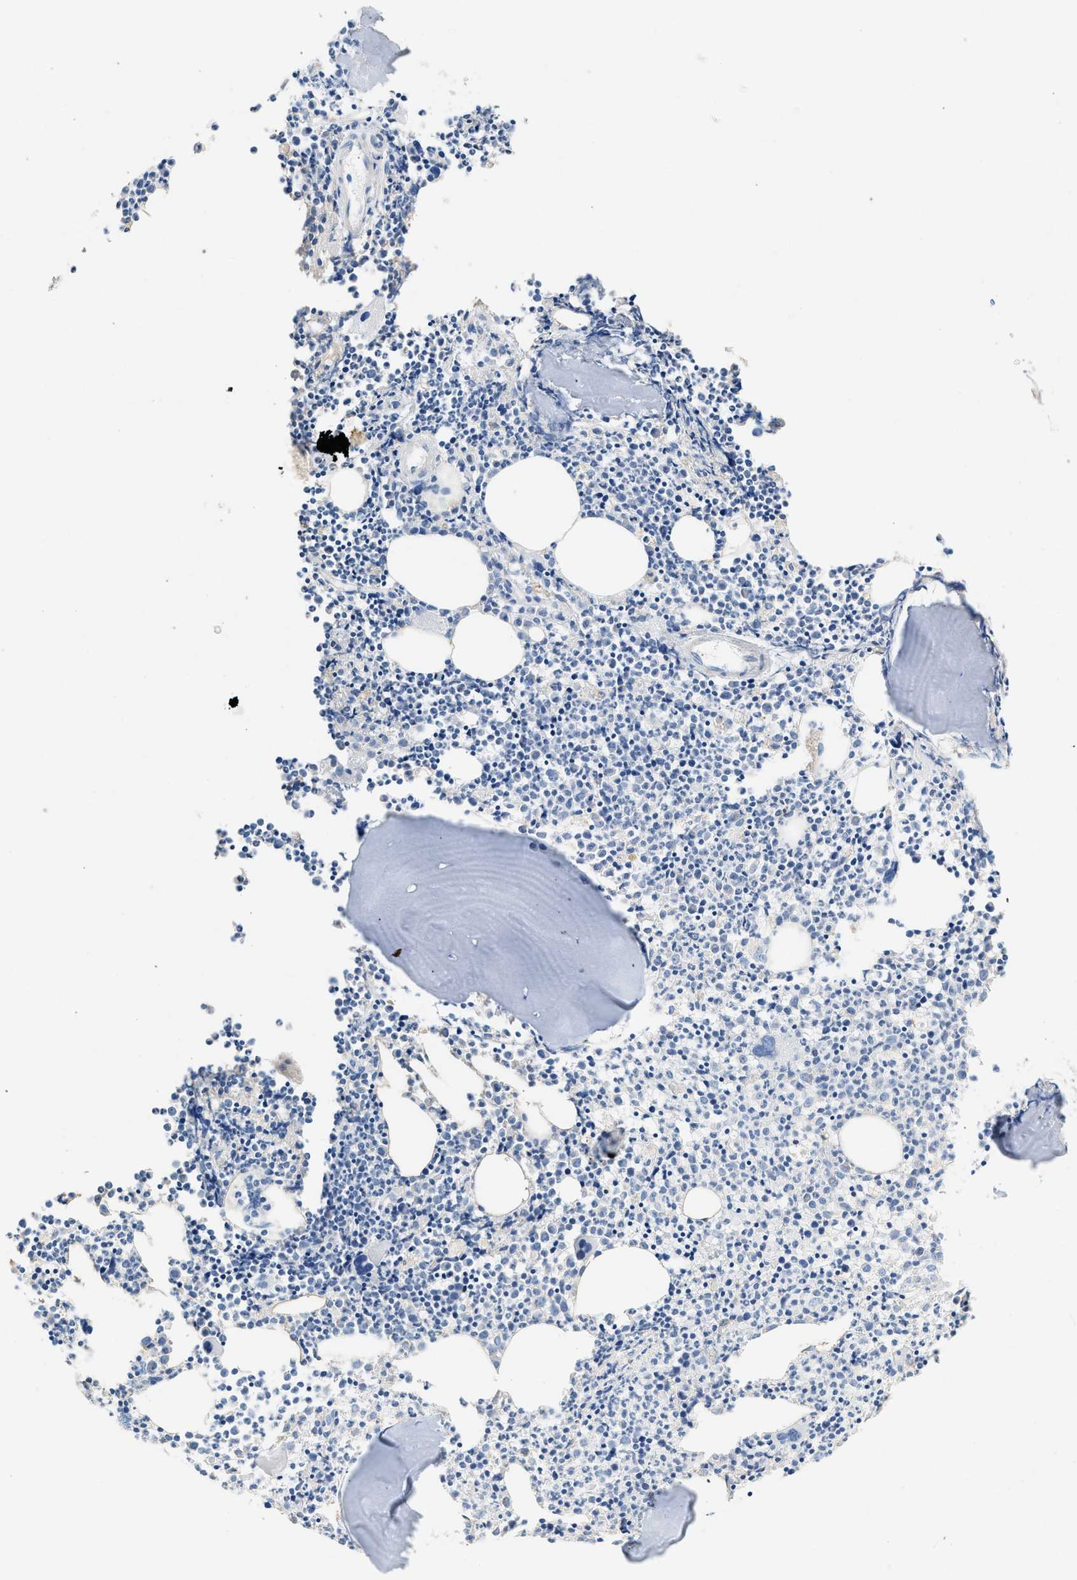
{"staining": {"intensity": "weak", "quantity": "<25%", "location": "cytoplasmic/membranous"}, "tissue": "bone marrow", "cell_type": "Hematopoietic cells", "image_type": "normal", "snomed": [{"axis": "morphology", "description": "Normal tissue, NOS"}, {"axis": "morphology", "description": "Inflammation, NOS"}, {"axis": "topography", "description": "Bone marrow"}], "caption": "An image of bone marrow stained for a protein displays no brown staining in hematopoietic cells. (DAB (3,3'-diaminobenzidine) immunohistochemistry with hematoxylin counter stain).", "gene": "NDUFS8", "patient": {"sex": "female", "age": 53}}